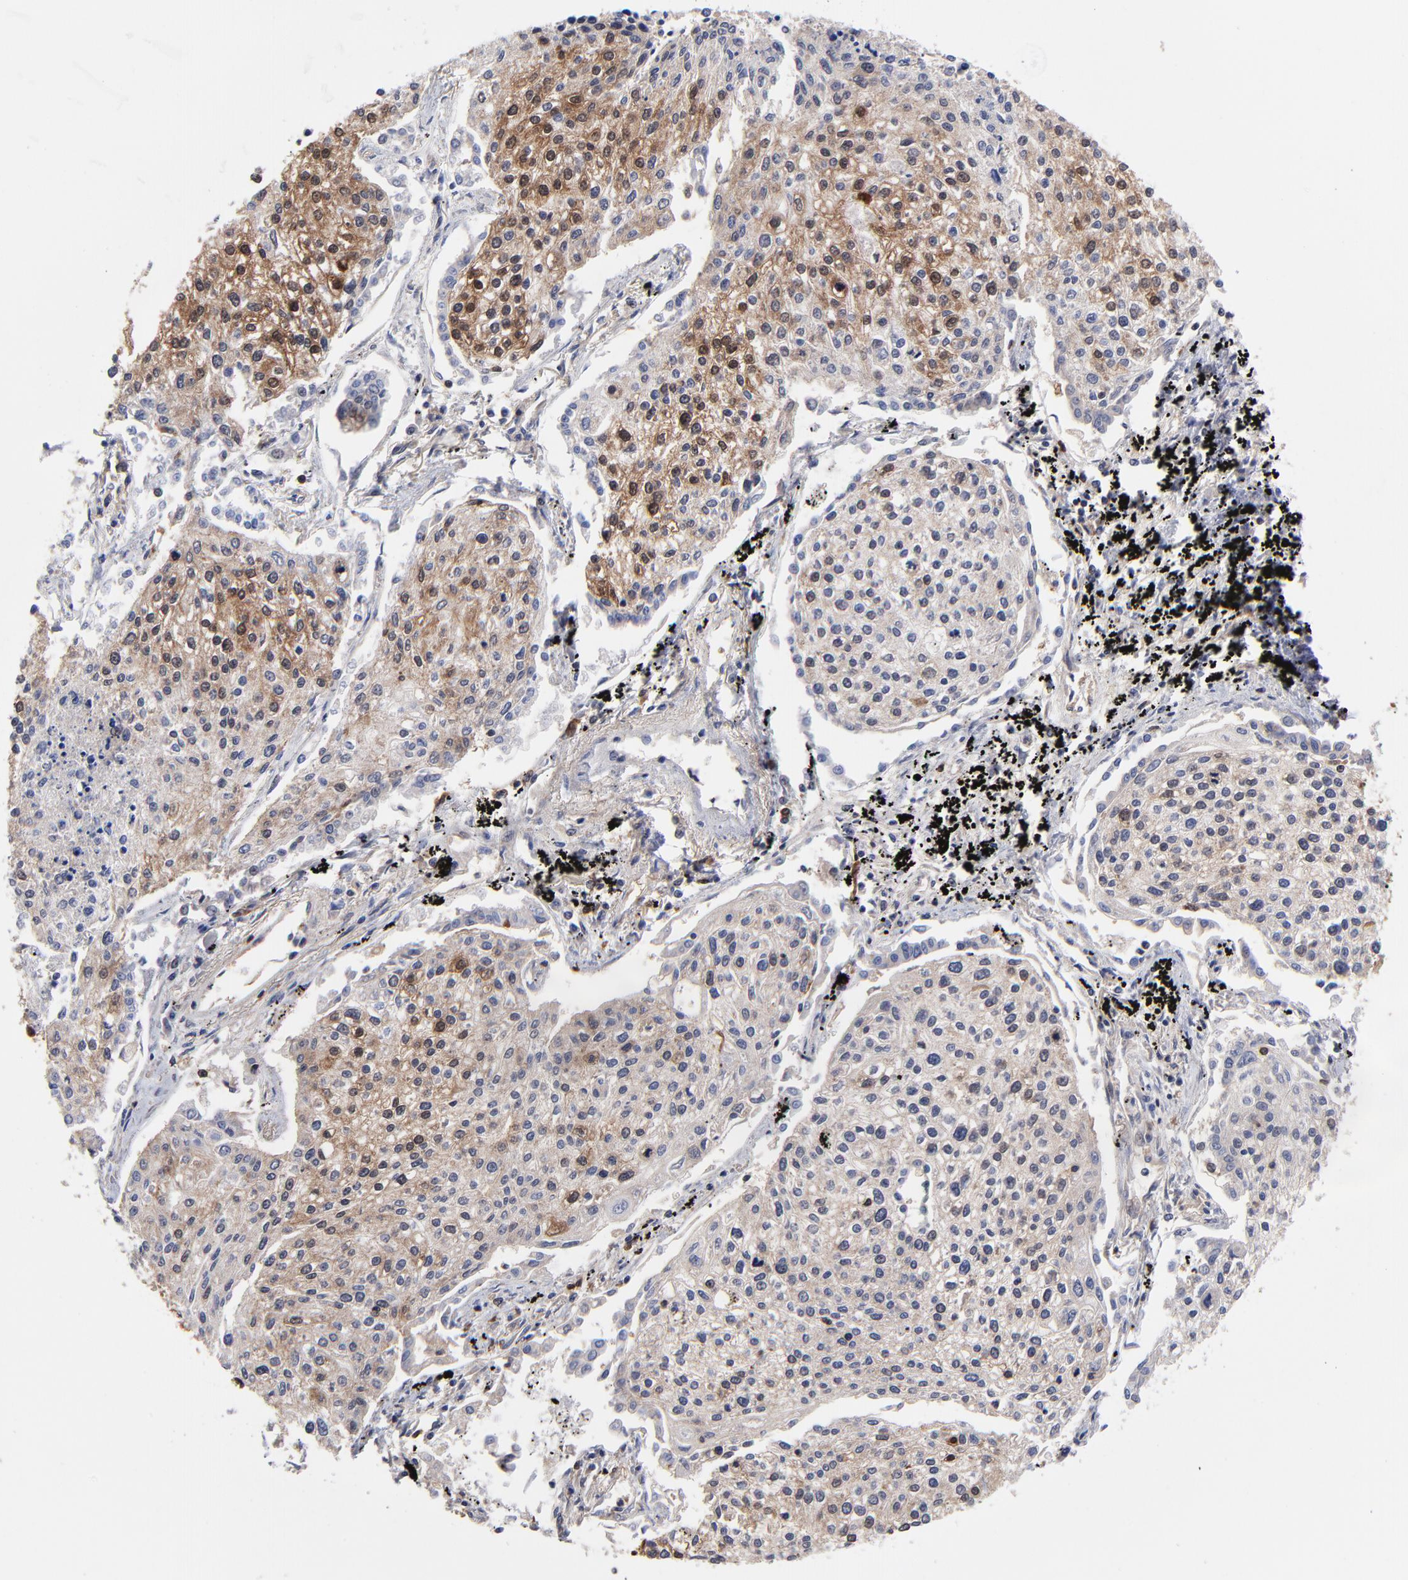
{"staining": {"intensity": "moderate", "quantity": "25%-75%", "location": "cytoplasmic/membranous,nuclear"}, "tissue": "lung cancer", "cell_type": "Tumor cells", "image_type": "cancer", "snomed": [{"axis": "morphology", "description": "Squamous cell carcinoma, NOS"}, {"axis": "topography", "description": "Lung"}], "caption": "This micrograph exhibits lung squamous cell carcinoma stained with immunohistochemistry to label a protein in brown. The cytoplasmic/membranous and nuclear of tumor cells show moderate positivity for the protein. Nuclei are counter-stained blue.", "gene": "DCTPP1", "patient": {"sex": "male", "age": 75}}